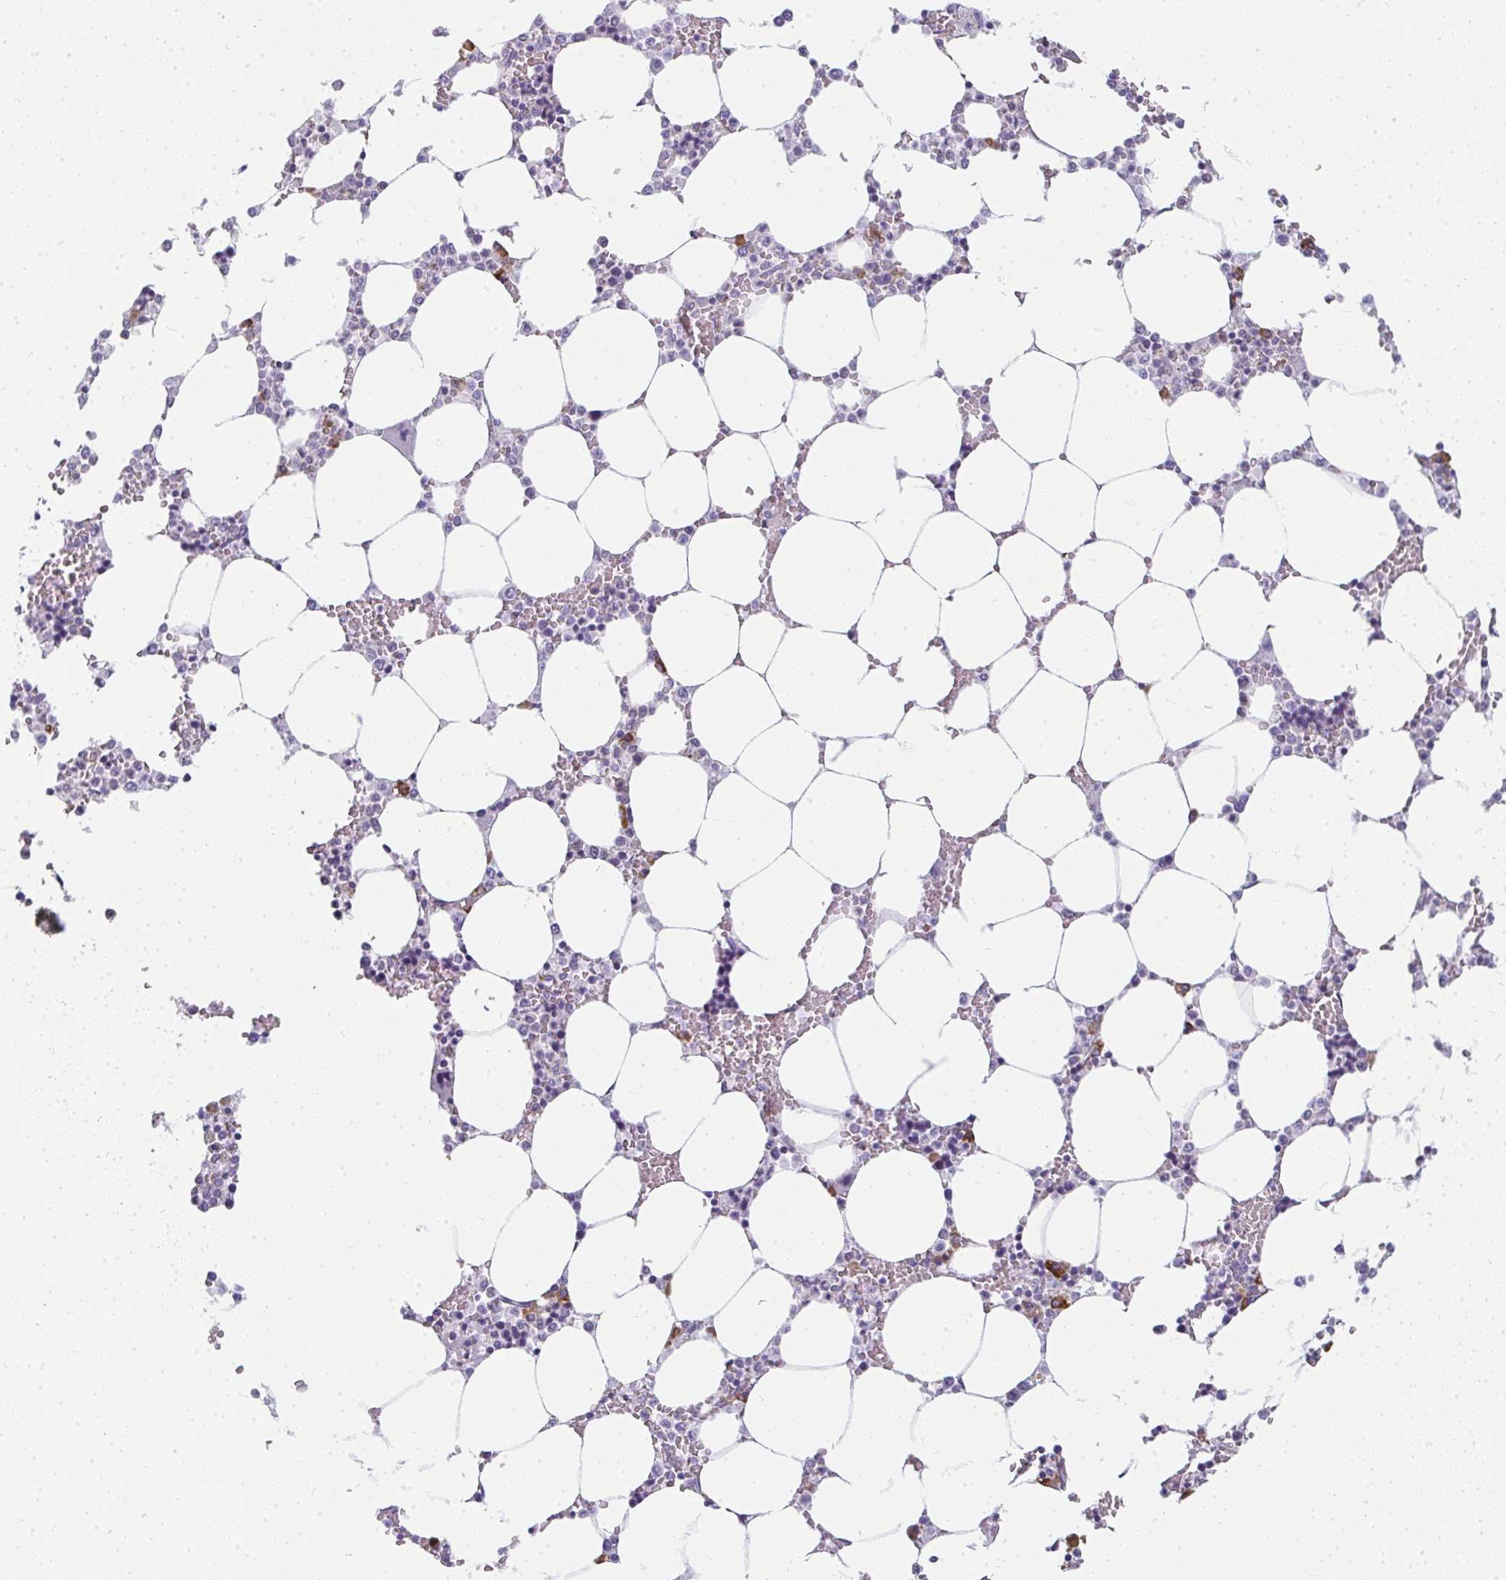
{"staining": {"intensity": "strong", "quantity": "<25%", "location": "cytoplasmic/membranous"}, "tissue": "bone marrow", "cell_type": "Hematopoietic cells", "image_type": "normal", "snomed": [{"axis": "morphology", "description": "Normal tissue, NOS"}, {"axis": "topography", "description": "Bone marrow"}], "caption": "This is a histology image of IHC staining of benign bone marrow, which shows strong expression in the cytoplasmic/membranous of hematopoietic cells.", "gene": "SHROOM1", "patient": {"sex": "male", "age": 64}}